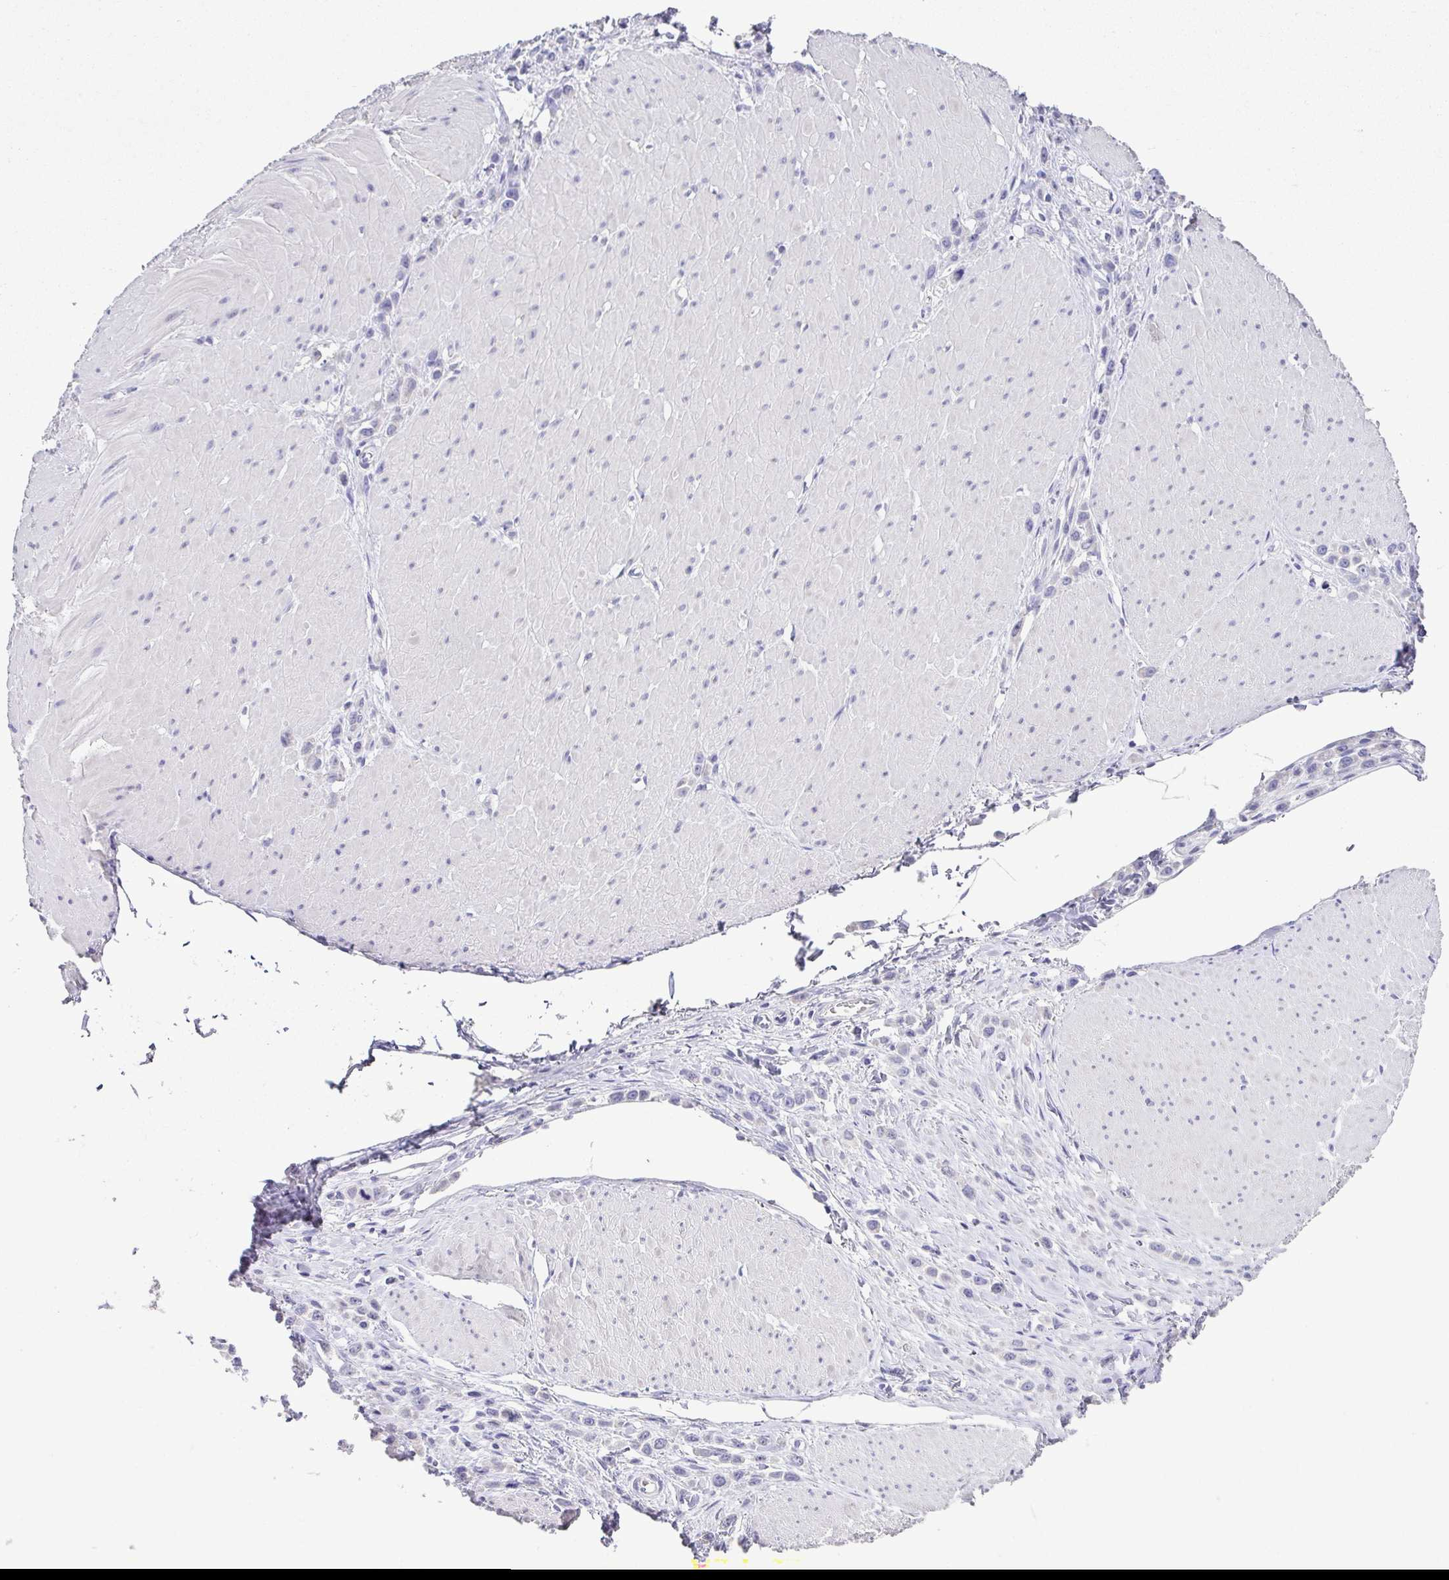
{"staining": {"intensity": "negative", "quantity": "none", "location": "none"}, "tissue": "stomach cancer", "cell_type": "Tumor cells", "image_type": "cancer", "snomed": [{"axis": "morphology", "description": "Adenocarcinoma, NOS"}, {"axis": "topography", "description": "Stomach"}], "caption": "High magnification brightfield microscopy of stomach cancer stained with DAB (3,3'-diaminobenzidine) (brown) and counterstained with hematoxylin (blue): tumor cells show no significant positivity.", "gene": "RDH11", "patient": {"sex": "male", "age": 47}}